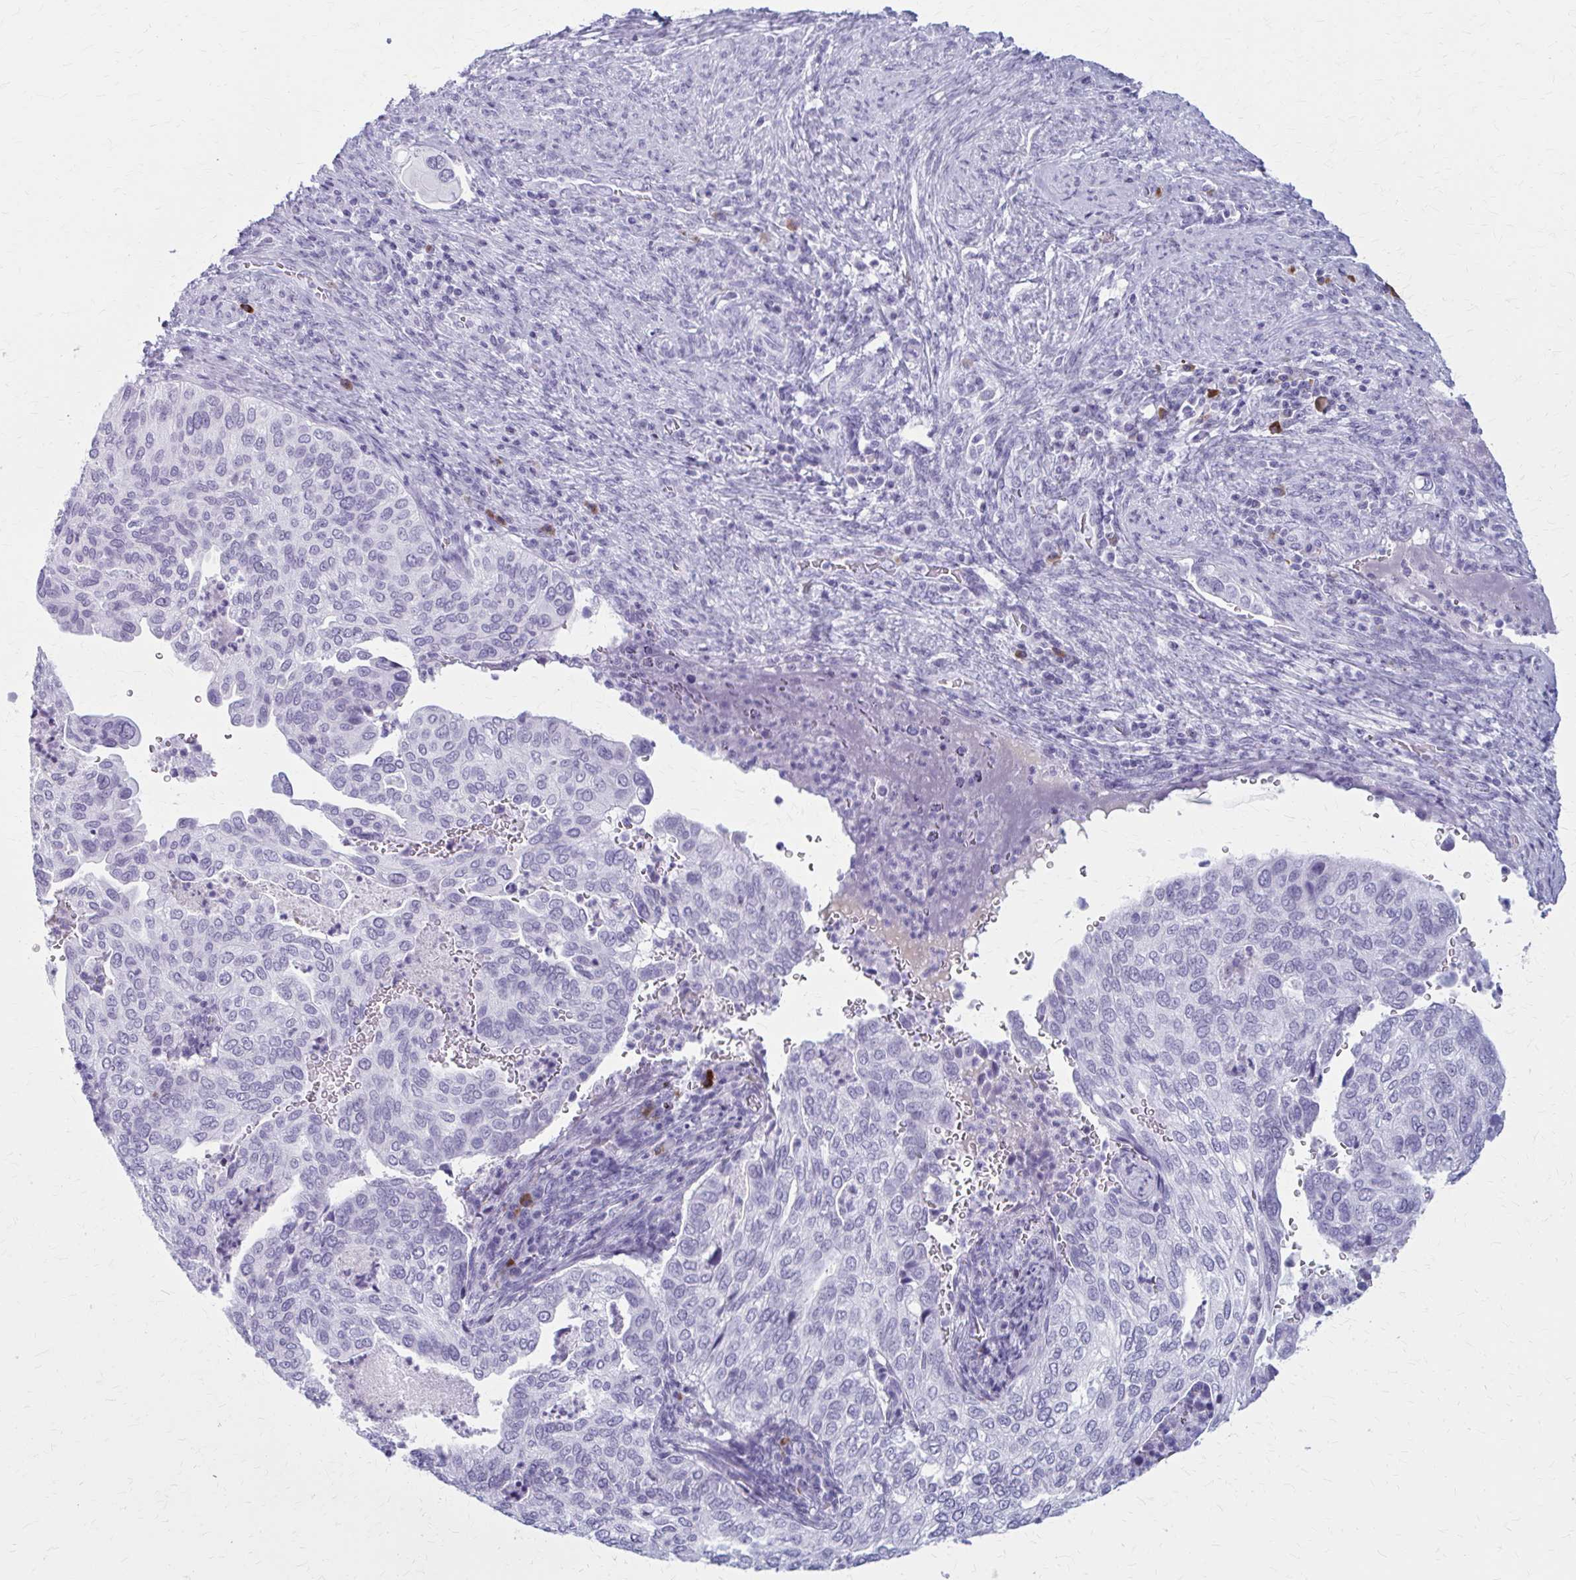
{"staining": {"intensity": "negative", "quantity": "none", "location": "none"}, "tissue": "cervical cancer", "cell_type": "Tumor cells", "image_type": "cancer", "snomed": [{"axis": "morphology", "description": "Squamous cell carcinoma, NOS"}, {"axis": "topography", "description": "Cervix"}], "caption": "The image demonstrates no staining of tumor cells in cervical cancer (squamous cell carcinoma).", "gene": "ZDHHC7", "patient": {"sex": "female", "age": 38}}